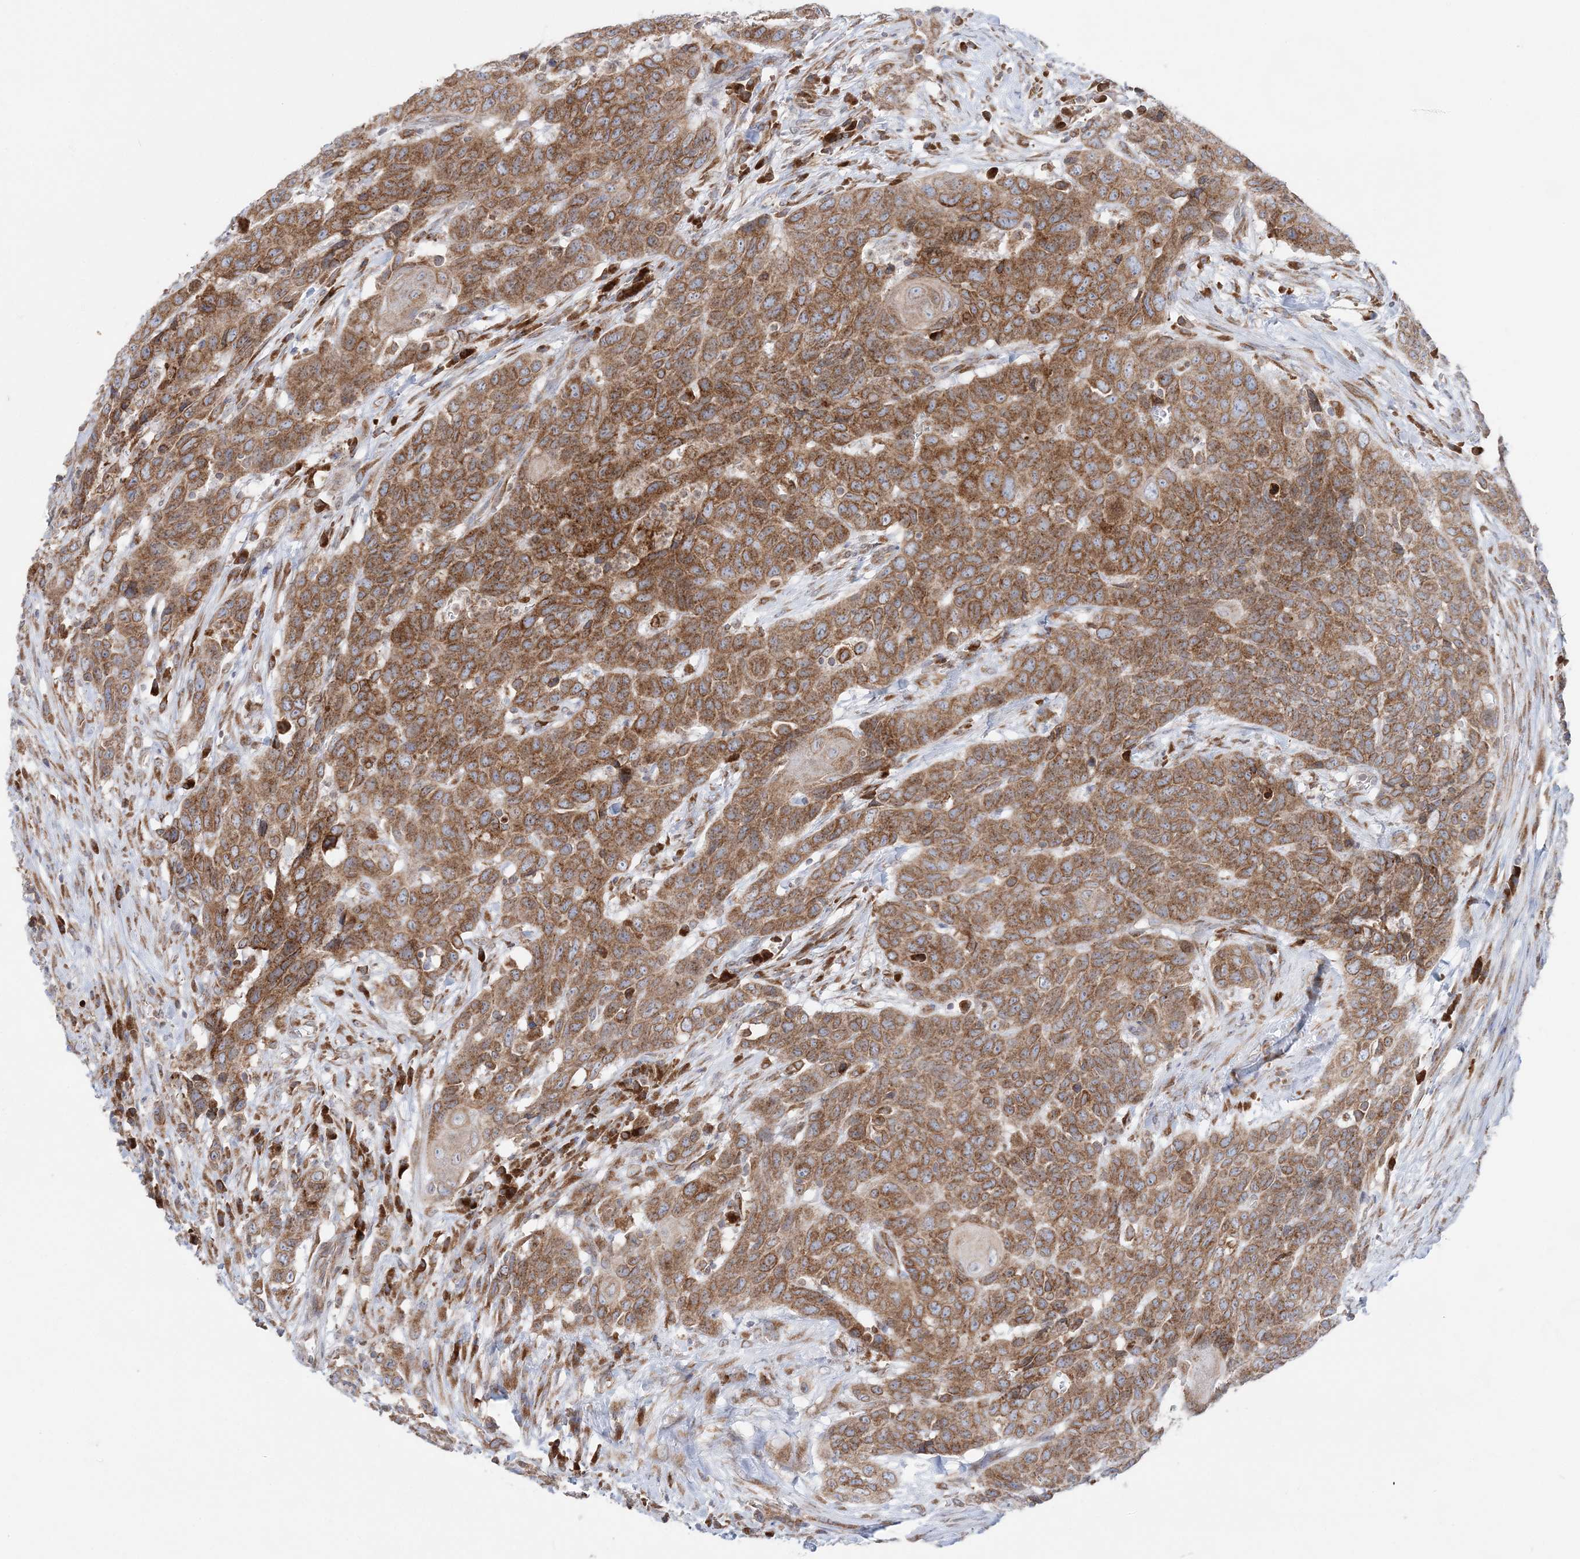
{"staining": {"intensity": "moderate", "quantity": ">75%", "location": "cytoplasmic/membranous"}, "tissue": "head and neck cancer", "cell_type": "Tumor cells", "image_type": "cancer", "snomed": [{"axis": "morphology", "description": "Squamous cell carcinoma, NOS"}, {"axis": "topography", "description": "Head-Neck"}], "caption": "Protein analysis of squamous cell carcinoma (head and neck) tissue exhibits moderate cytoplasmic/membranous positivity in about >75% of tumor cells.", "gene": "TMED10", "patient": {"sex": "male", "age": 66}}